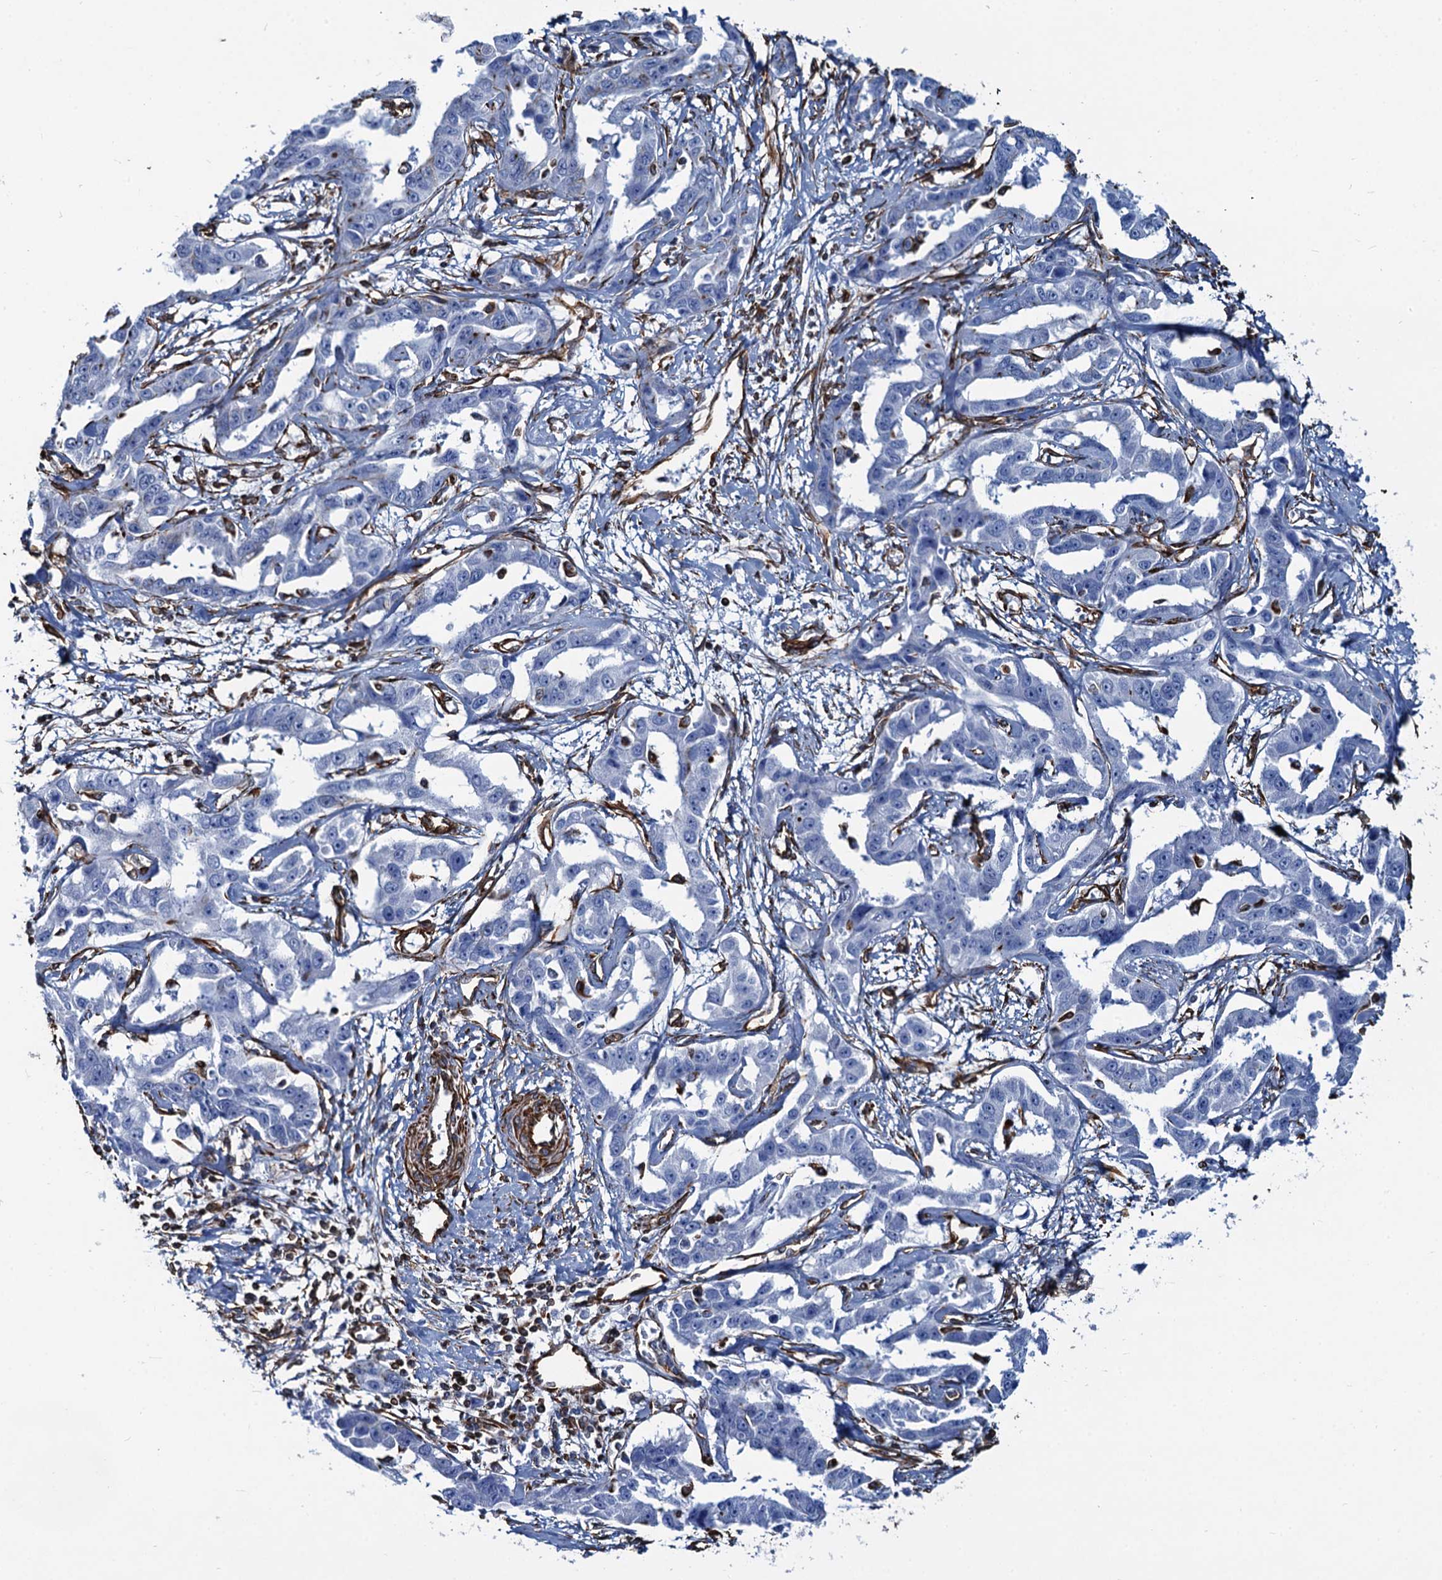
{"staining": {"intensity": "negative", "quantity": "none", "location": "none"}, "tissue": "liver cancer", "cell_type": "Tumor cells", "image_type": "cancer", "snomed": [{"axis": "morphology", "description": "Cholangiocarcinoma"}, {"axis": "topography", "description": "Liver"}], "caption": "Immunohistochemistry of human liver cancer exhibits no expression in tumor cells.", "gene": "PGM2", "patient": {"sex": "male", "age": 59}}